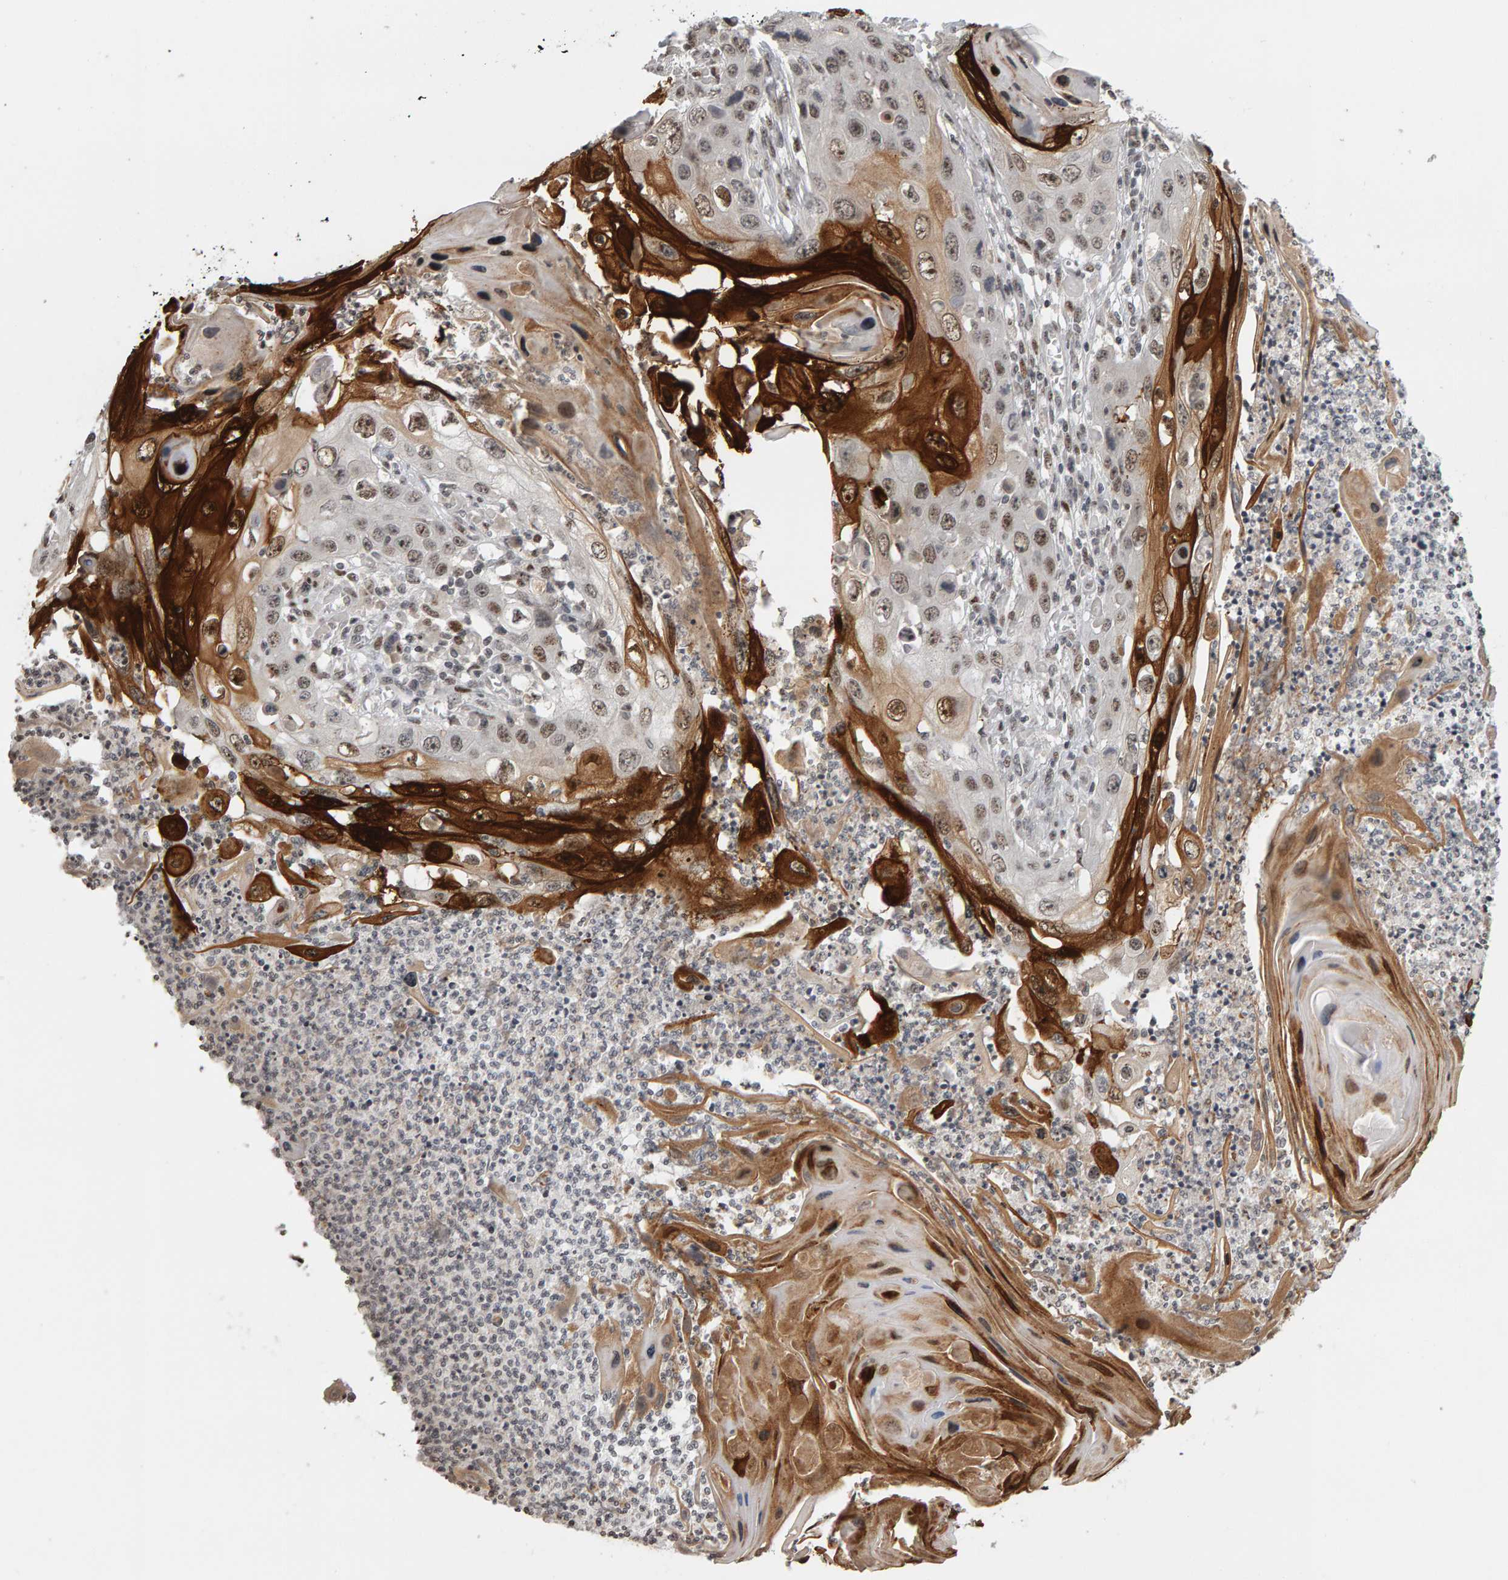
{"staining": {"intensity": "moderate", "quantity": "25%-75%", "location": "cytoplasmic/membranous,nuclear"}, "tissue": "skin cancer", "cell_type": "Tumor cells", "image_type": "cancer", "snomed": [{"axis": "morphology", "description": "Squamous cell carcinoma, NOS"}, {"axis": "topography", "description": "Skin"}], "caption": "The photomicrograph exhibits staining of skin squamous cell carcinoma, revealing moderate cytoplasmic/membranous and nuclear protein expression (brown color) within tumor cells.", "gene": "TRAM1", "patient": {"sex": "male", "age": 55}}